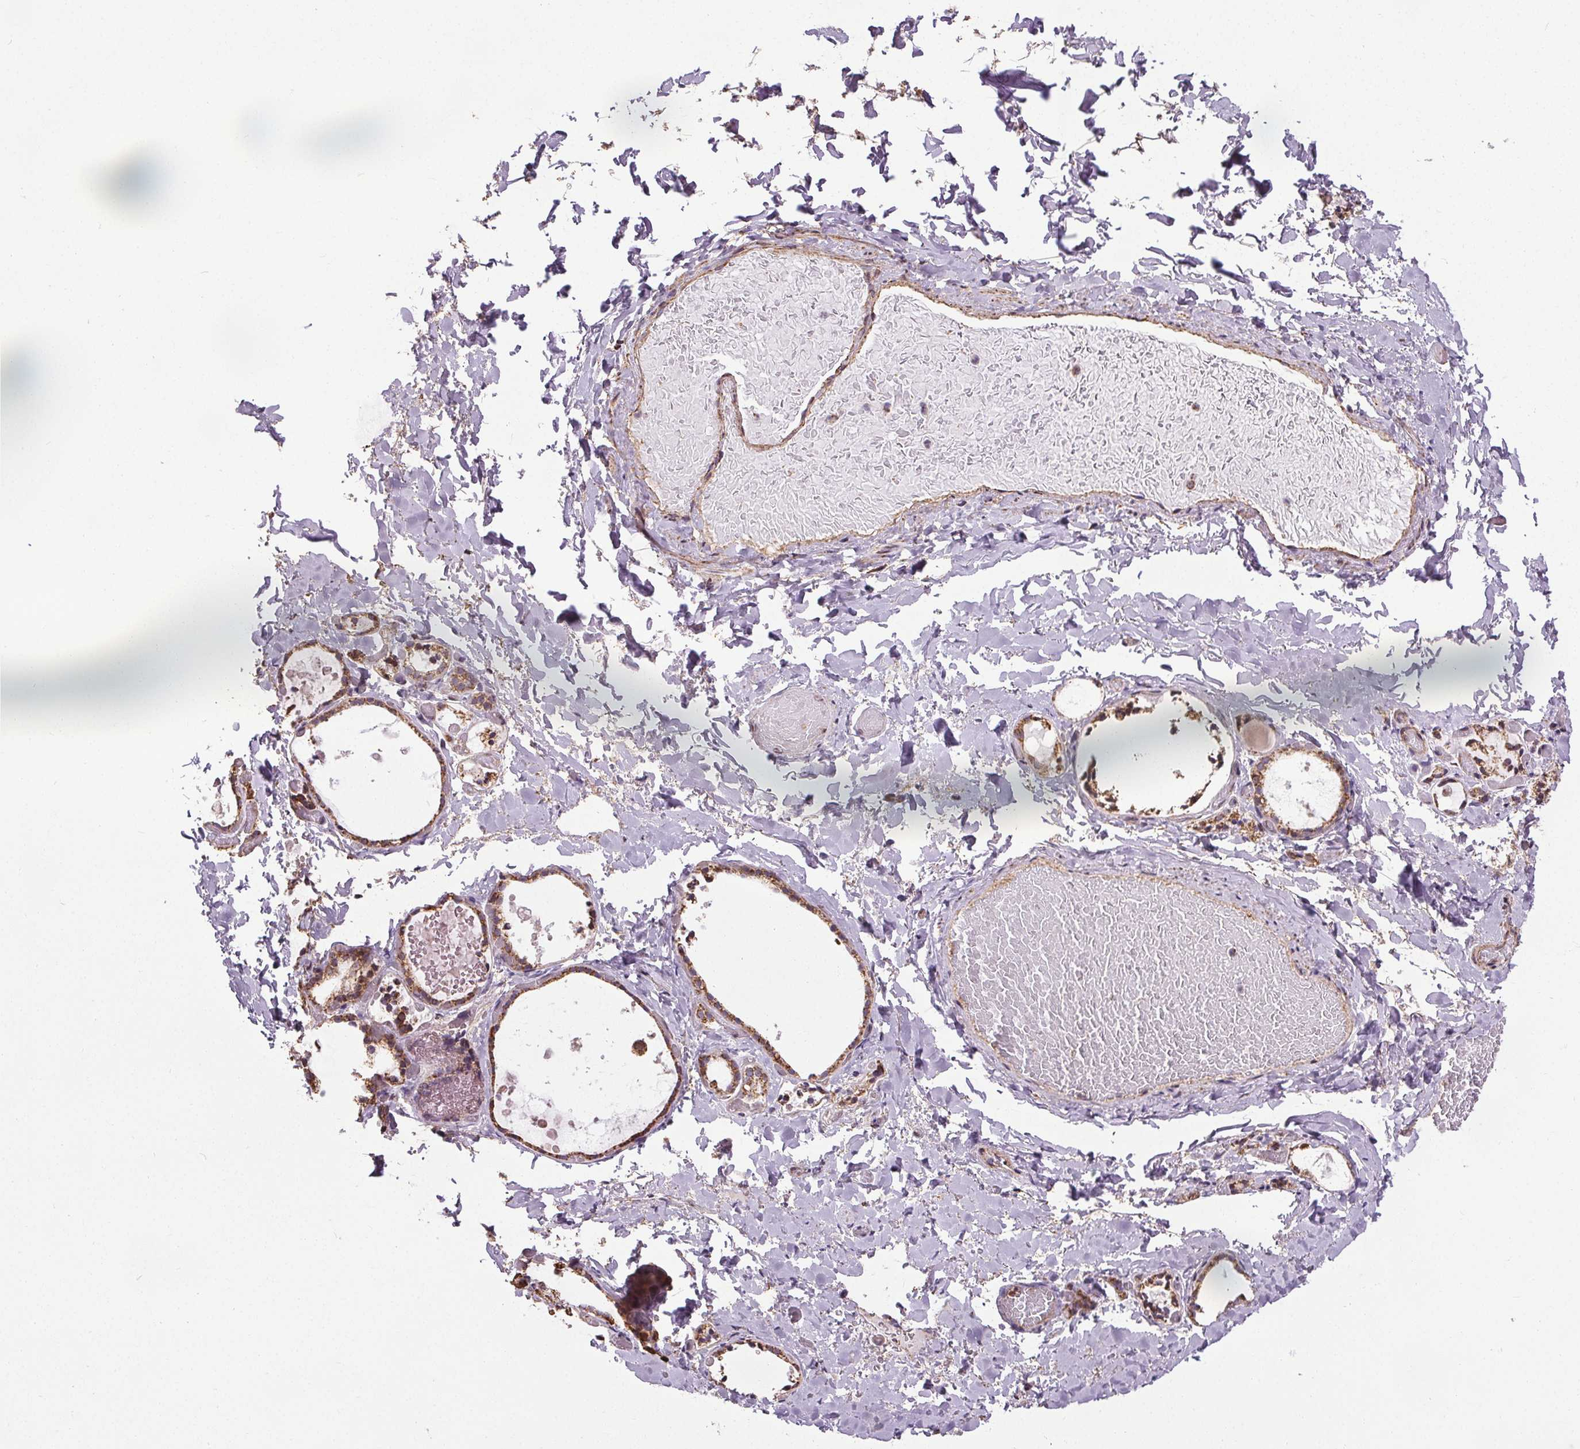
{"staining": {"intensity": "moderate", "quantity": ">75%", "location": "cytoplasmic/membranous"}, "tissue": "thyroid gland", "cell_type": "Glandular cells", "image_type": "normal", "snomed": [{"axis": "morphology", "description": "Normal tissue, NOS"}, {"axis": "topography", "description": "Thyroid gland"}], "caption": "DAB (3,3'-diaminobenzidine) immunohistochemical staining of normal thyroid gland displays moderate cytoplasmic/membranous protein positivity in about >75% of glandular cells. (DAB (3,3'-diaminobenzidine) IHC, brown staining for protein, blue staining for nuclei).", "gene": "ZNF548", "patient": {"sex": "female", "age": 56}}